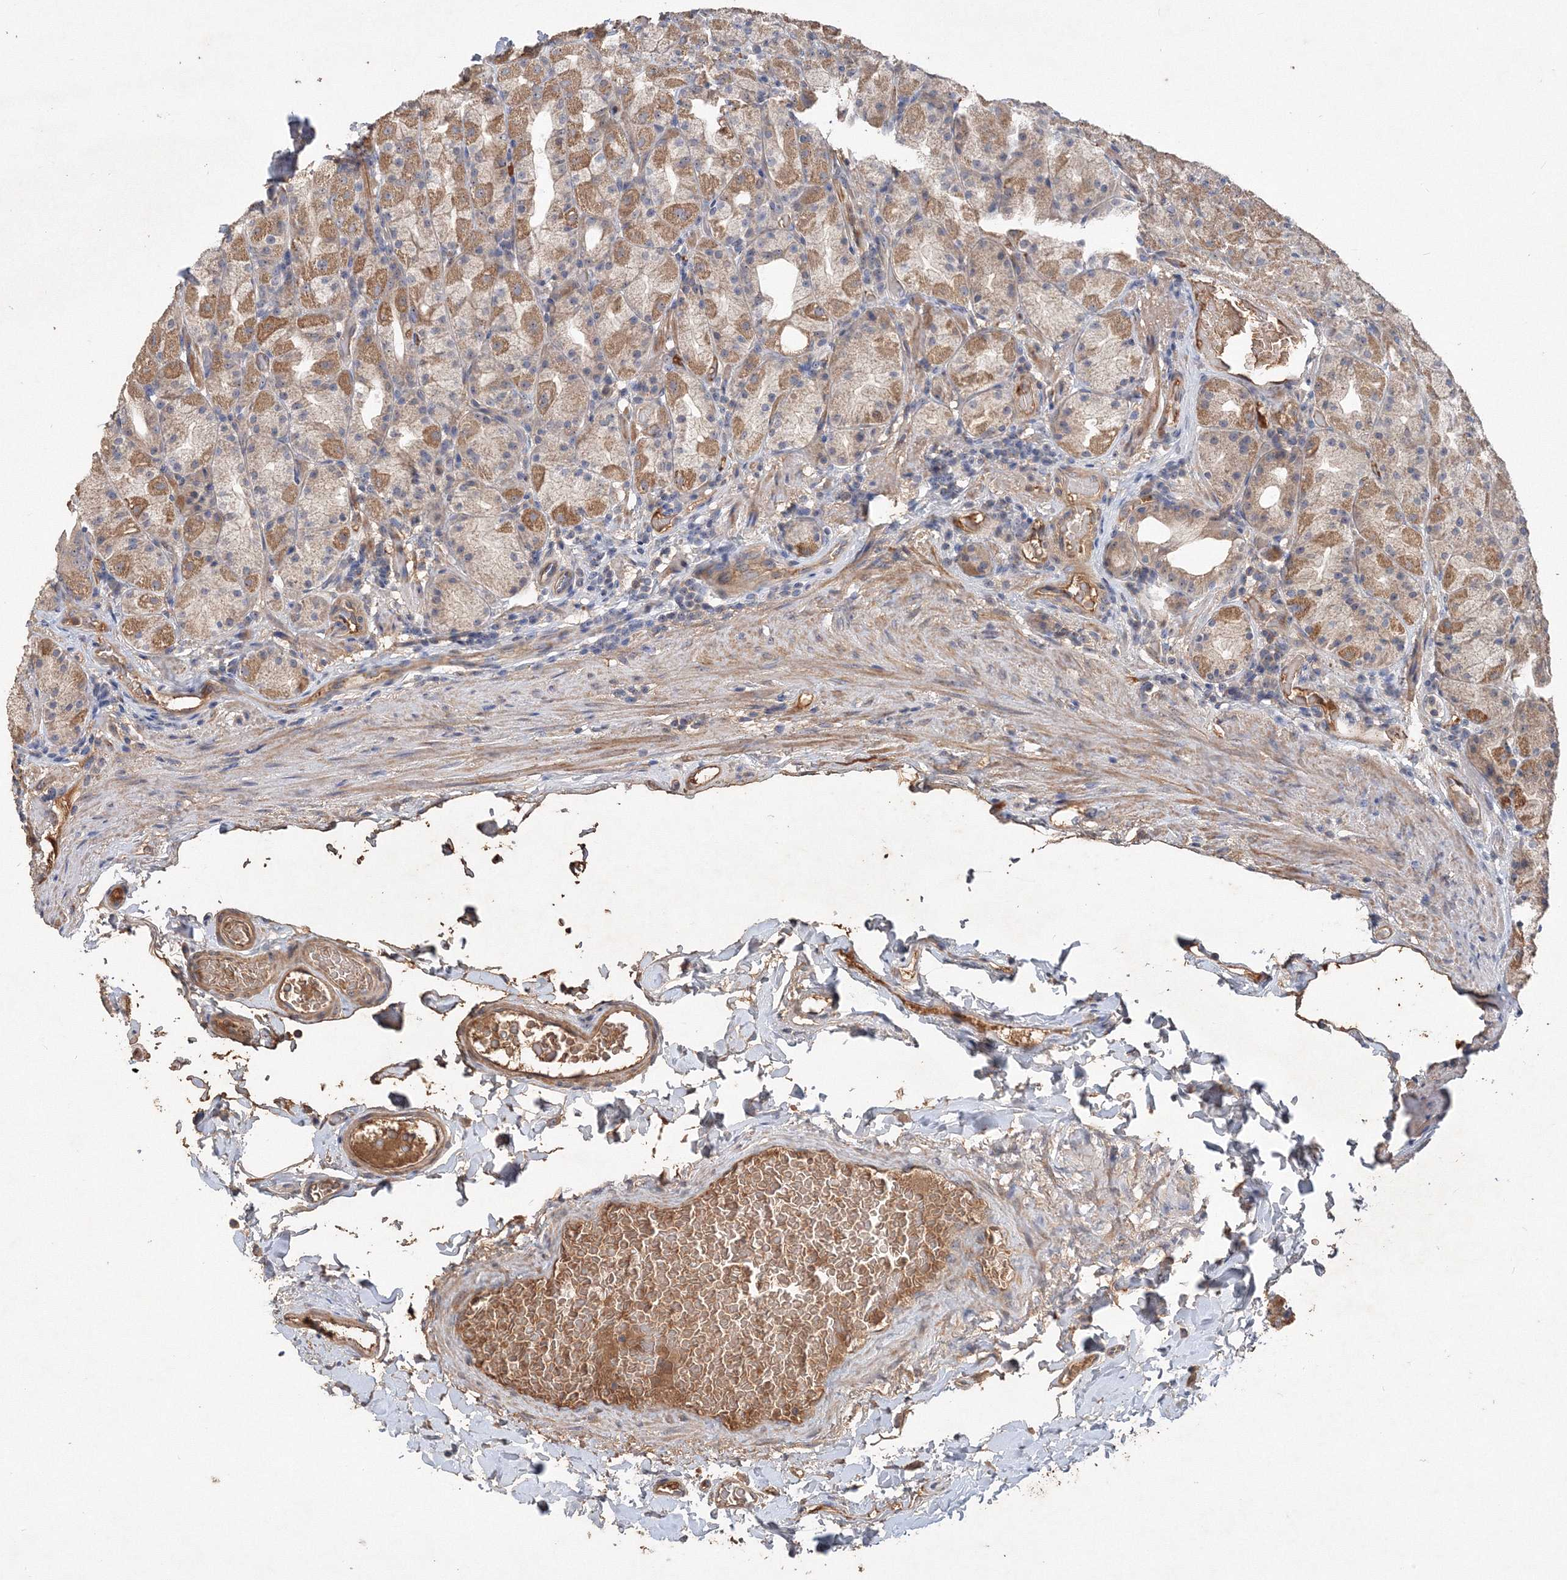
{"staining": {"intensity": "moderate", "quantity": "25%-75%", "location": "cytoplasmic/membranous"}, "tissue": "stomach", "cell_type": "Glandular cells", "image_type": "normal", "snomed": [{"axis": "morphology", "description": "Normal tissue, NOS"}, {"axis": "topography", "description": "Stomach, upper"}], "caption": "A high-resolution micrograph shows immunohistochemistry staining of benign stomach, which demonstrates moderate cytoplasmic/membranous staining in about 25%-75% of glandular cells. The staining was performed using DAB (3,3'-diaminobenzidine) to visualize the protein expression in brown, while the nuclei were stained in blue with hematoxylin (Magnification: 20x).", "gene": "GRINA", "patient": {"sex": "male", "age": 68}}